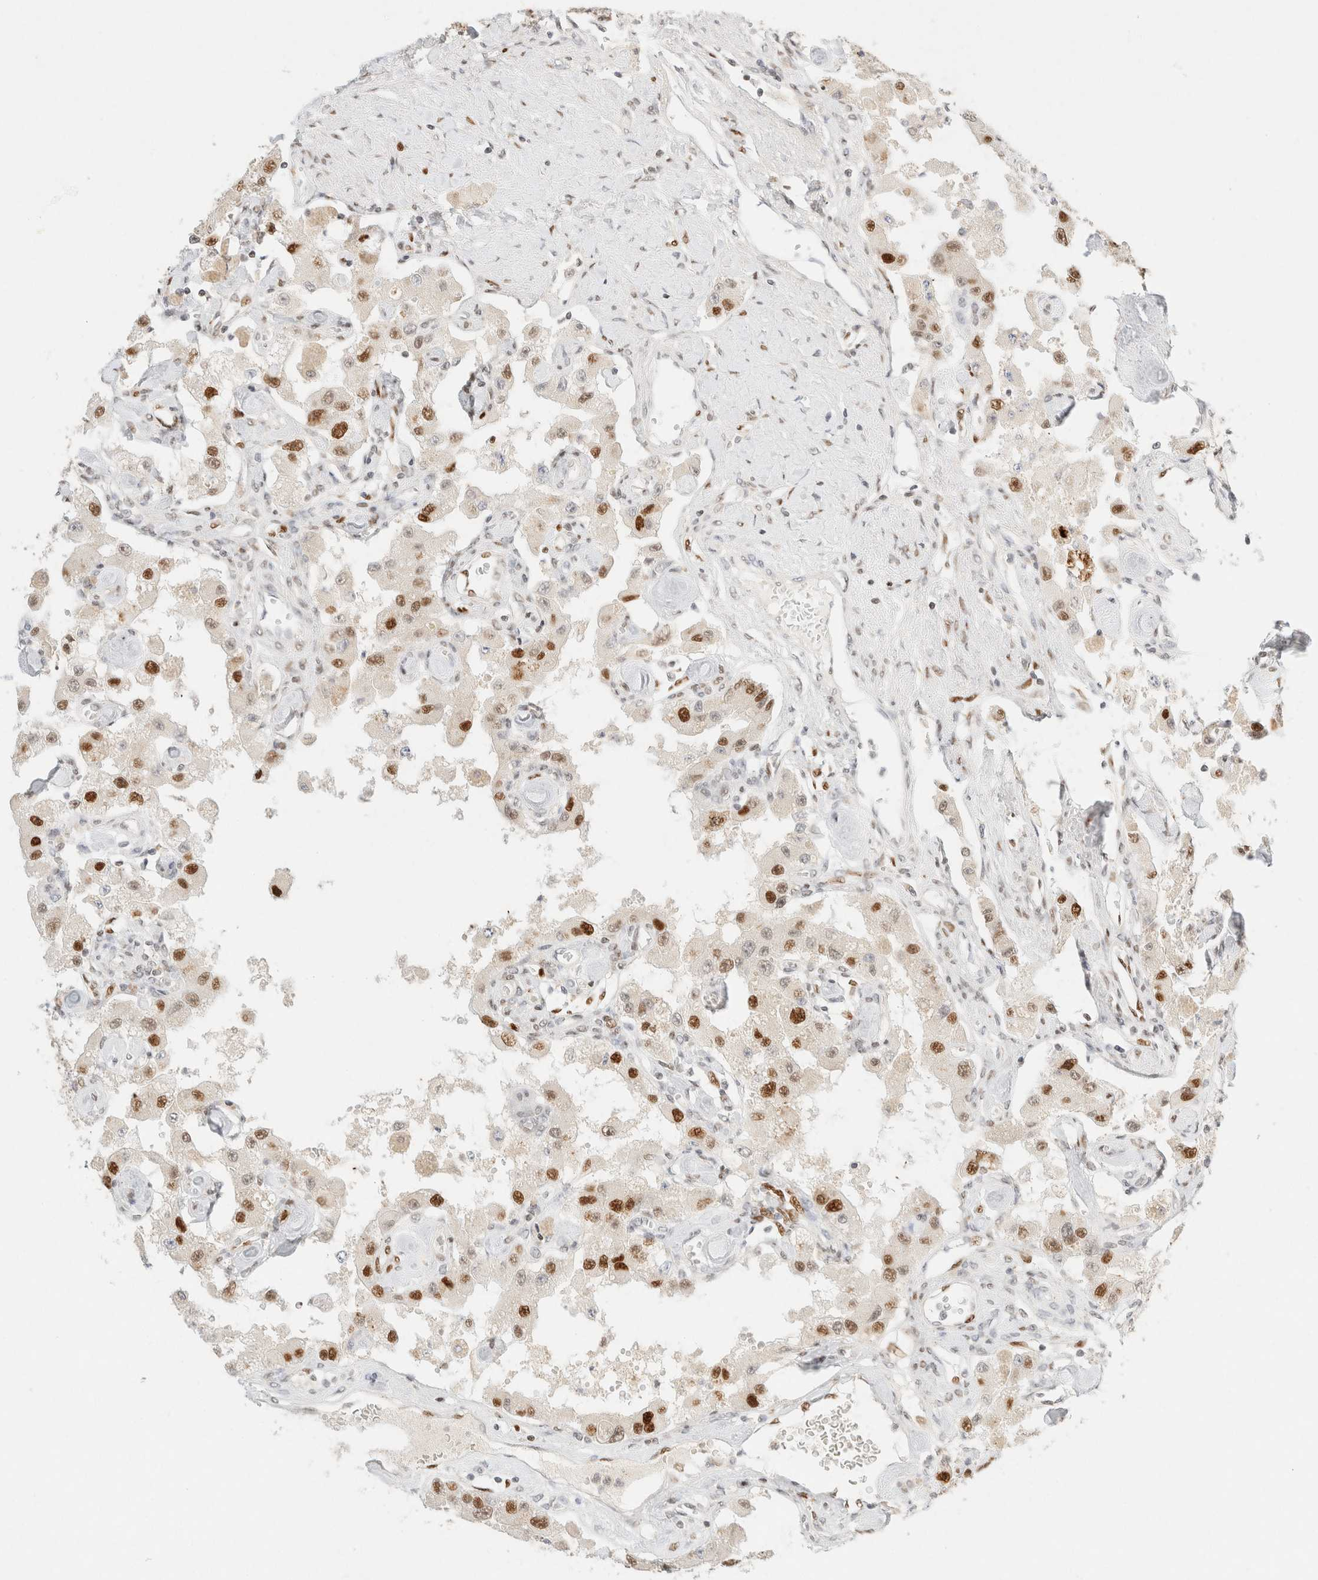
{"staining": {"intensity": "strong", "quantity": ">75%", "location": "nuclear"}, "tissue": "carcinoid", "cell_type": "Tumor cells", "image_type": "cancer", "snomed": [{"axis": "morphology", "description": "Carcinoid, malignant, NOS"}, {"axis": "topography", "description": "Pancreas"}], "caption": "Protein expression analysis of carcinoid exhibits strong nuclear expression in approximately >75% of tumor cells.", "gene": "DDB2", "patient": {"sex": "male", "age": 41}}